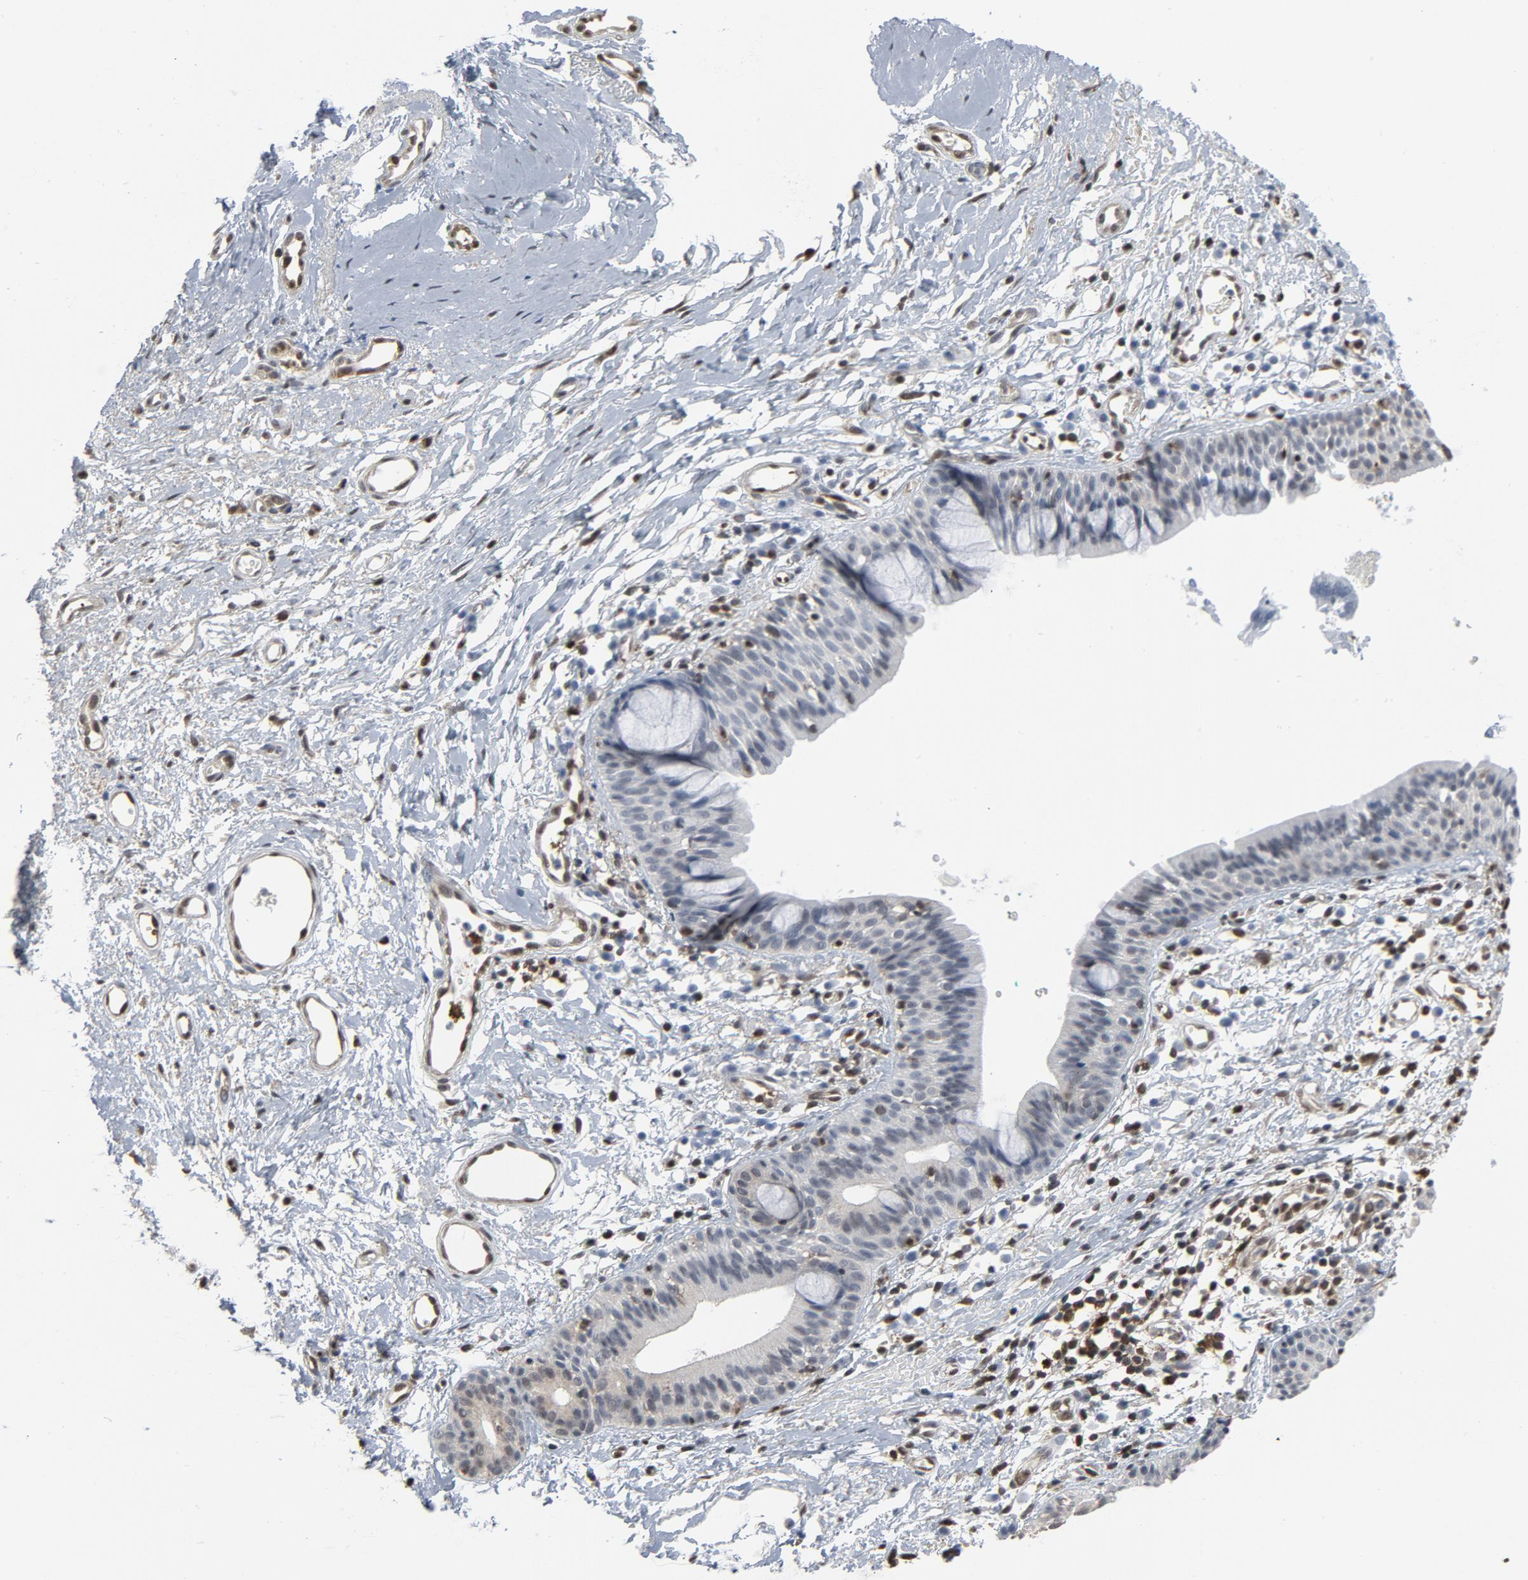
{"staining": {"intensity": "moderate", "quantity": "<25%", "location": "nuclear"}, "tissue": "nasopharynx", "cell_type": "Respiratory epithelial cells", "image_type": "normal", "snomed": [{"axis": "morphology", "description": "Normal tissue, NOS"}, {"axis": "morphology", "description": "Basal cell carcinoma"}, {"axis": "topography", "description": "Cartilage tissue"}, {"axis": "topography", "description": "Nasopharynx"}, {"axis": "topography", "description": "Oral tissue"}], "caption": "Immunohistochemical staining of benign nasopharynx exhibits <25% levels of moderate nuclear protein expression in about <25% of respiratory epithelial cells.", "gene": "STAT5A", "patient": {"sex": "female", "age": 77}}